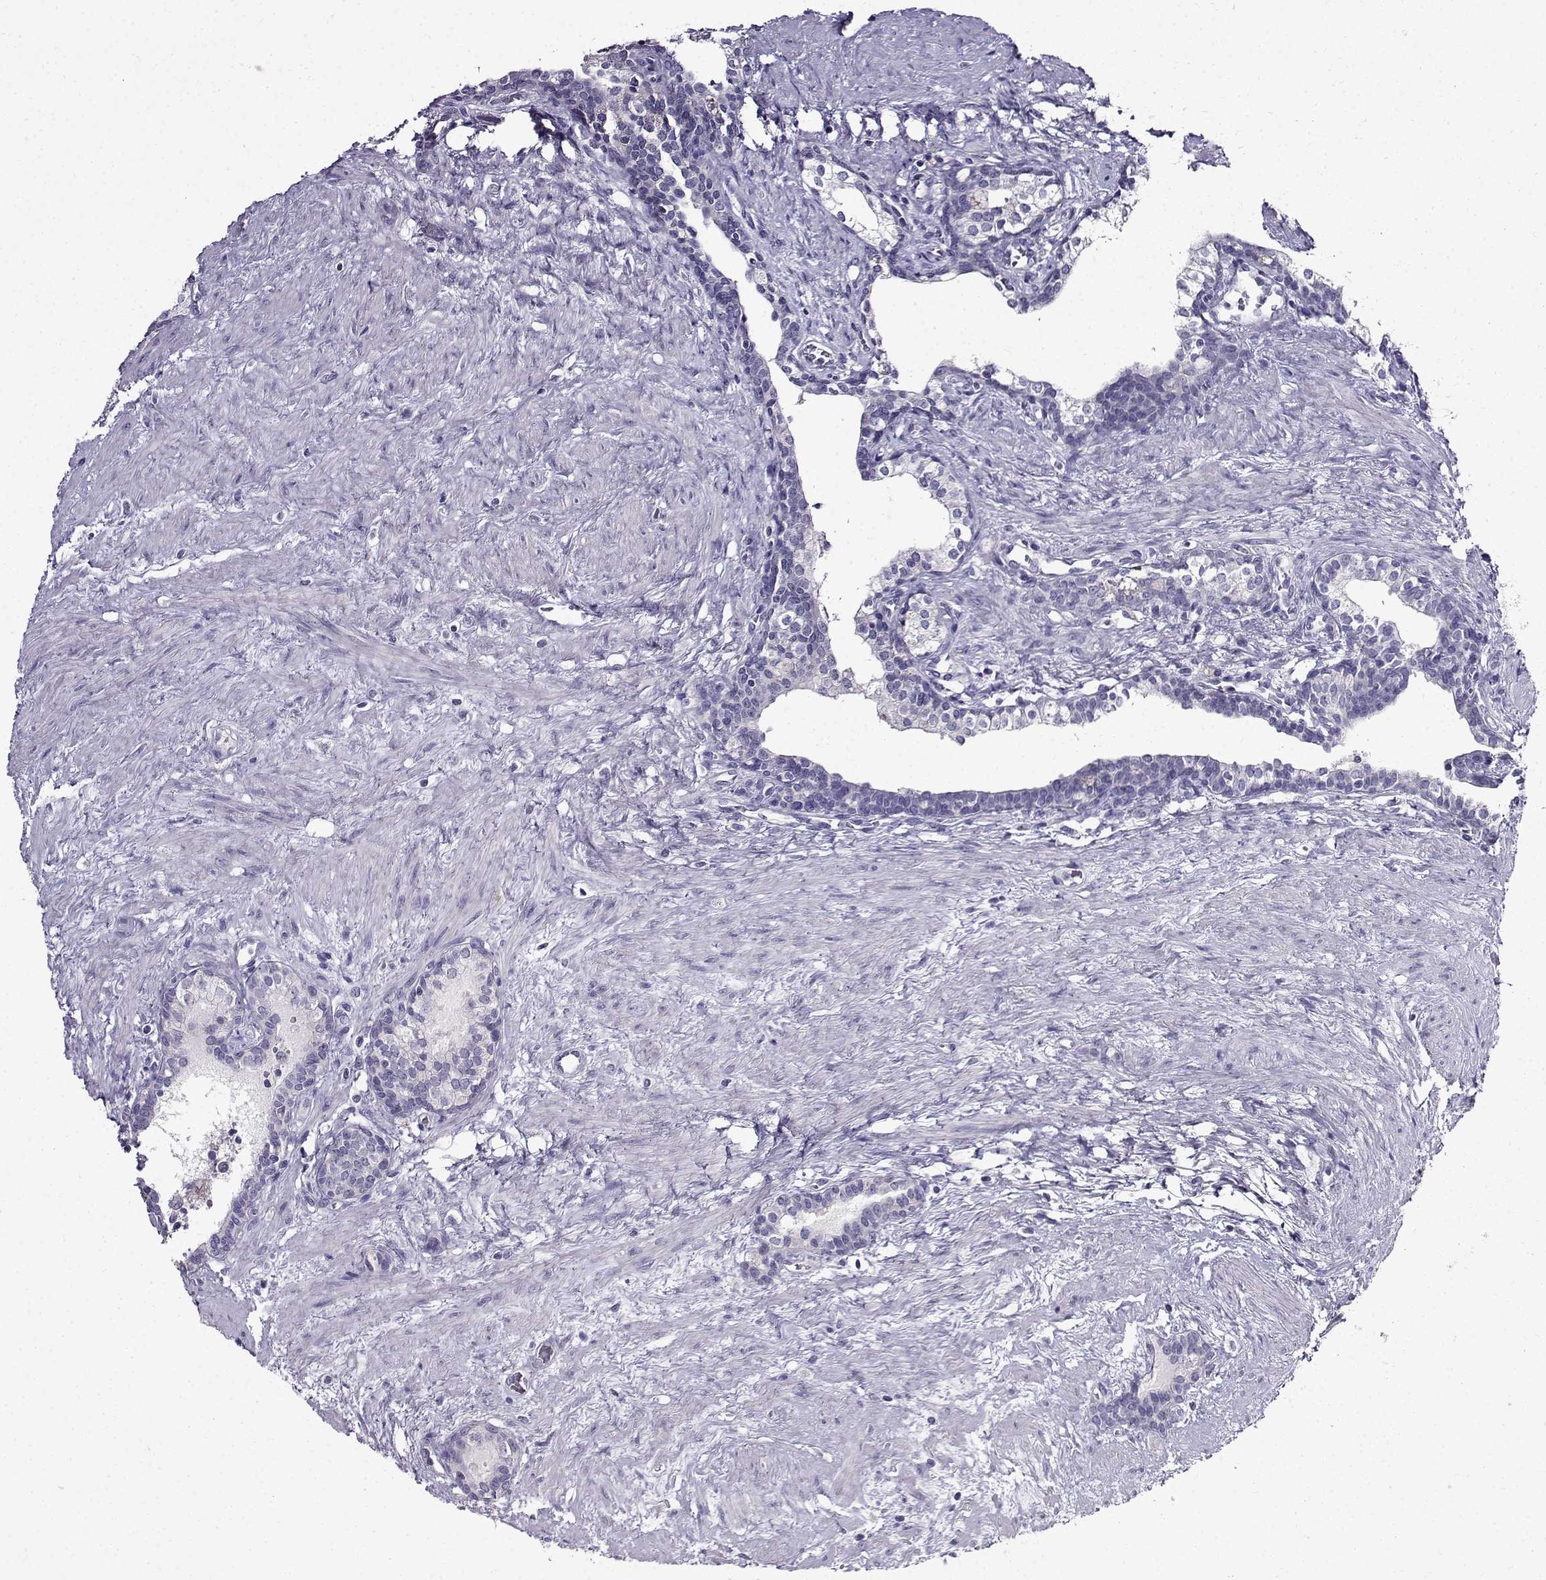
{"staining": {"intensity": "negative", "quantity": "none", "location": "none"}, "tissue": "prostate cancer", "cell_type": "Tumor cells", "image_type": "cancer", "snomed": [{"axis": "morphology", "description": "Adenocarcinoma, NOS"}, {"axis": "morphology", "description": "Adenocarcinoma, High grade"}, {"axis": "topography", "description": "Prostate"}], "caption": "Immunohistochemistry of prostate high-grade adenocarcinoma exhibits no positivity in tumor cells. Brightfield microscopy of immunohistochemistry (IHC) stained with DAB (3,3'-diaminobenzidine) (brown) and hematoxylin (blue), captured at high magnification.", "gene": "TMEM266", "patient": {"sex": "male", "age": 61}}